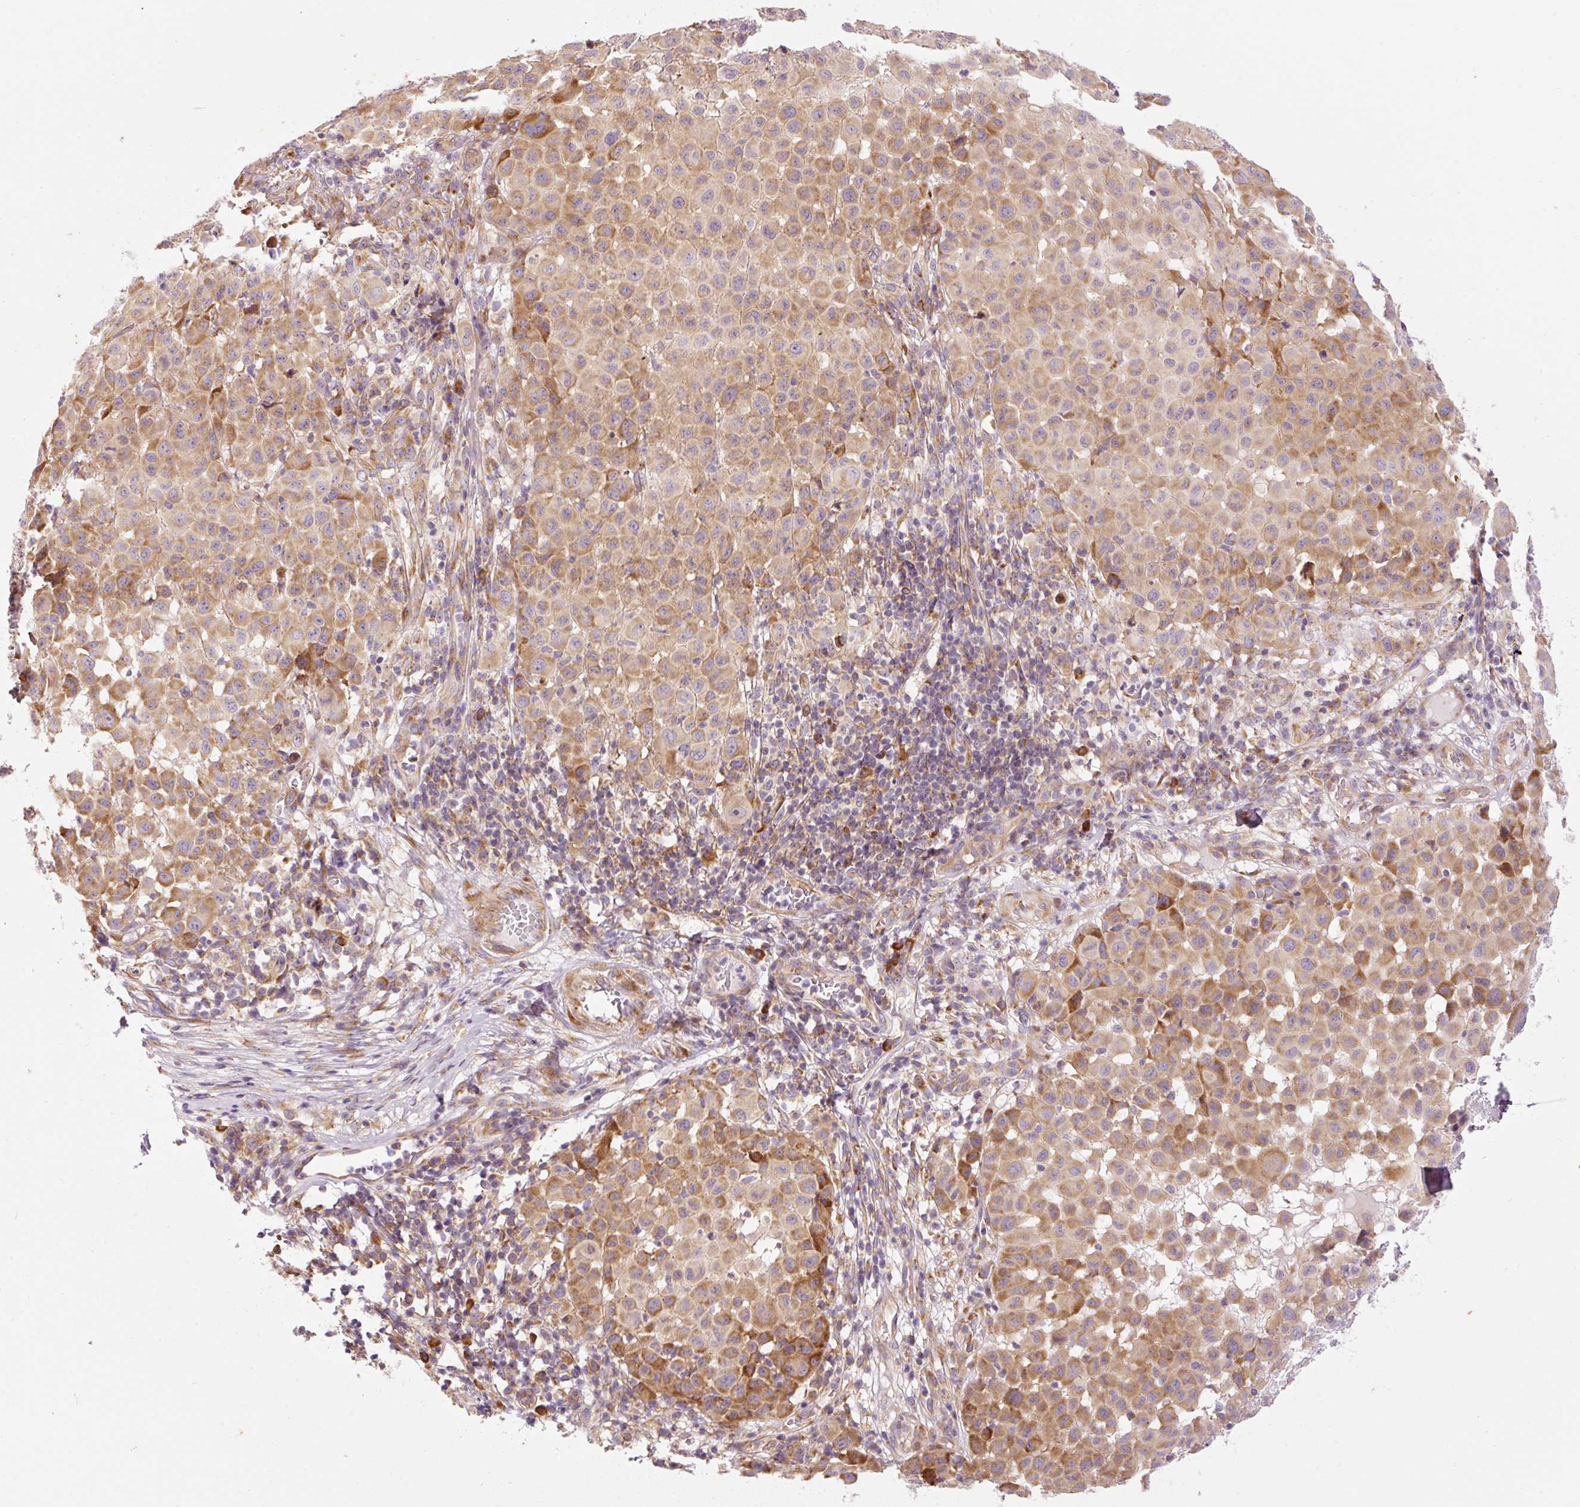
{"staining": {"intensity": "moderate", "quantity": ">75%", "location": "cytoplasmic/membranous"}, "tissue": "melanoma", "cell_type": "Tumor cells", "image_type": "cancer", "snomed": [{"axis": "morphology", "description": "Malignant melanoma, NOS"}, {"axis": "topography", "description": "Skin"}], "caption": "Immunohistochemistry (IHC) micrograph of melanoma stained for a protein (brown), which exhibits medium levels of moderate cytoplasmic/membranous positivity in about >75% of tumor cells.", "gene": "RPL10A", "patient": {"sex": "male", "age": 73}}